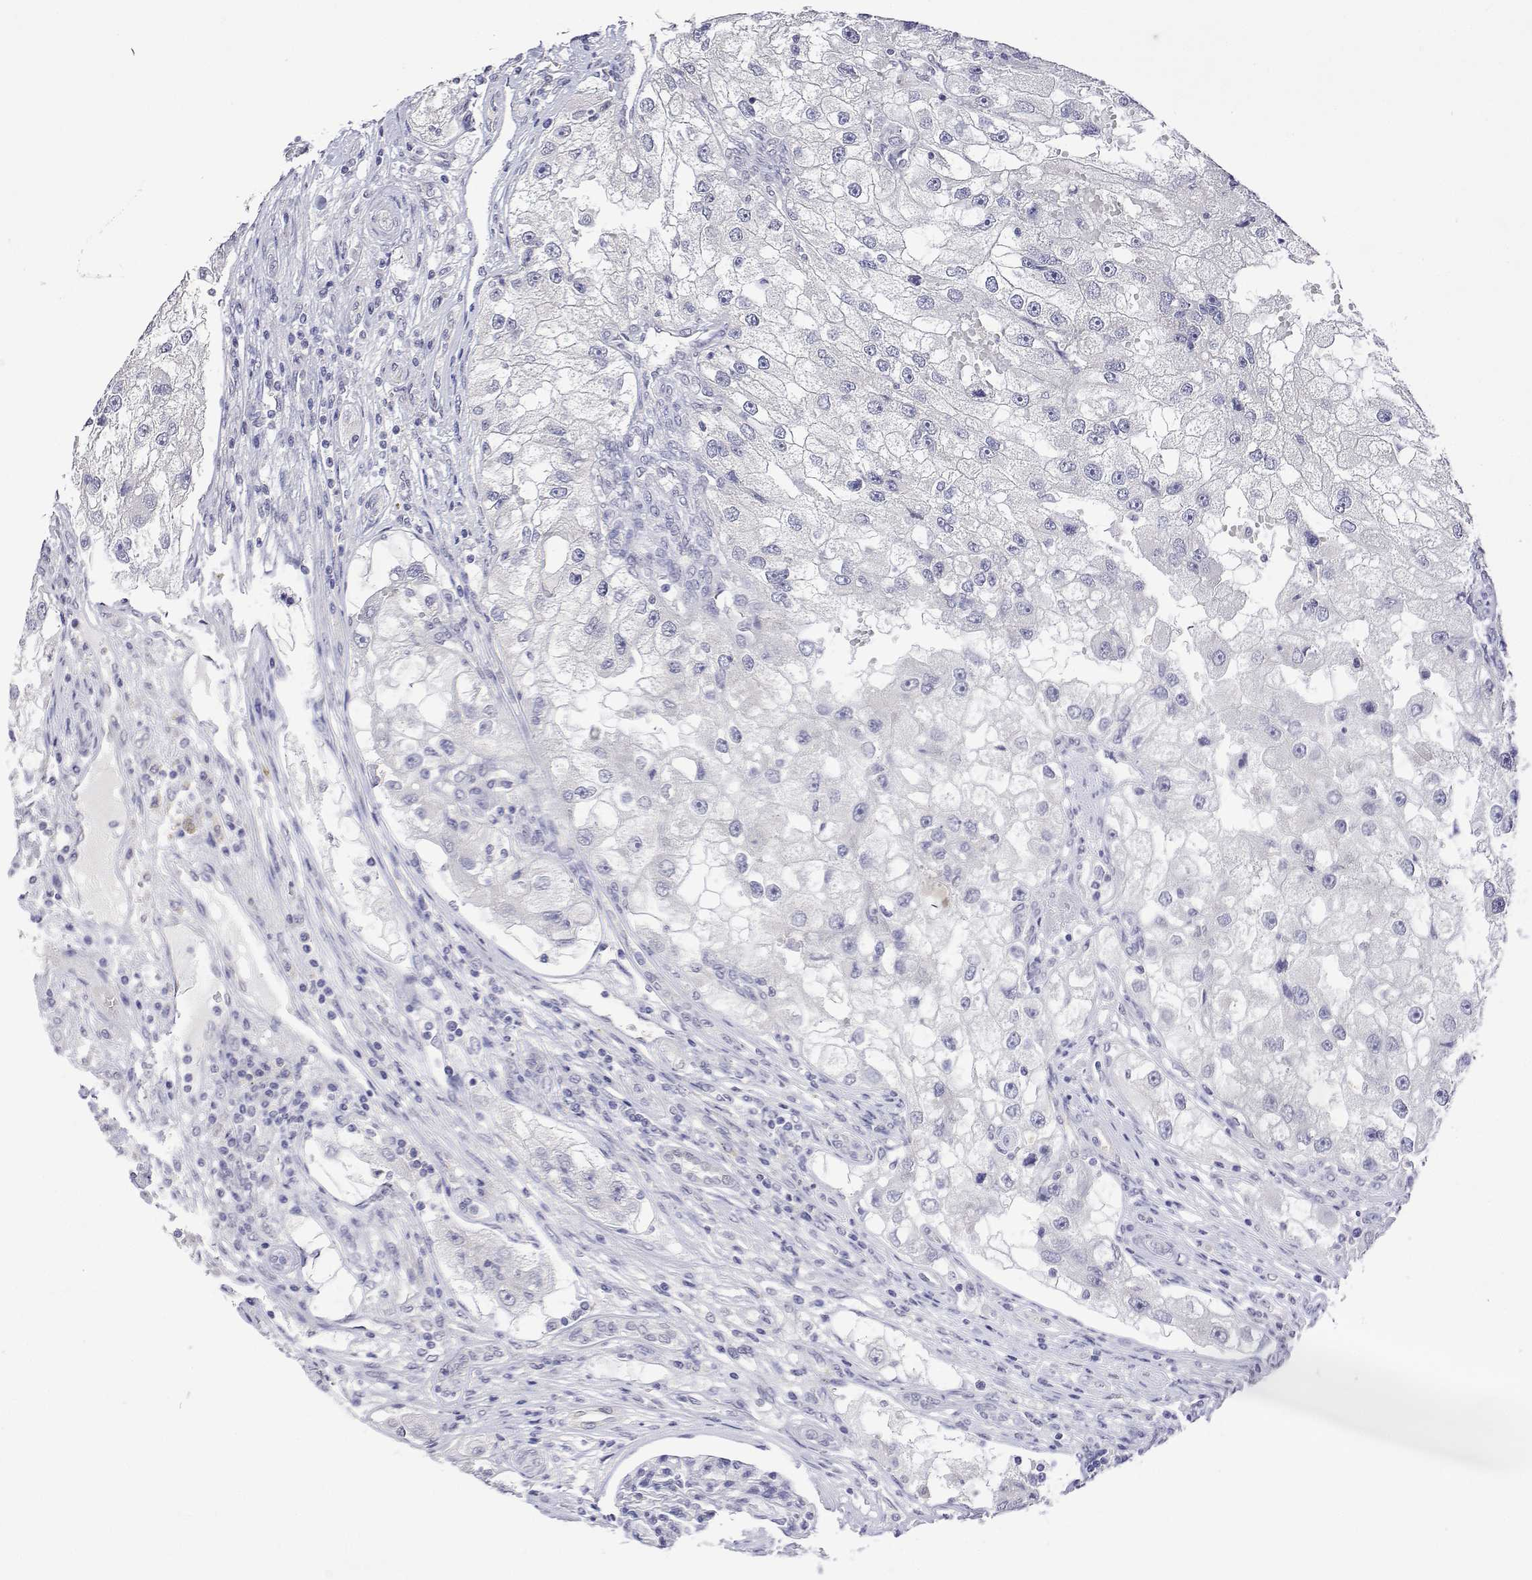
{"staining": {"intensity": "negative", "quantity": "none", "location": "none"}, "tissue": "renal cancer", "cell_type": "Tumor cells", "image_type": "cancer", "snomed": [{"axis": "morphology", "description": "Adenocarcinoma, NOS"}, {"axis": "topography", "description": "Kidney"}], "caption": "An IHC photomicrograph of adenocarcinoma (renal) is shown. There is no staining in tumor cells of adenocarcinoma (renal).", "gene": "PLCB1", "patient": {"sex": "male", "age": 63}}